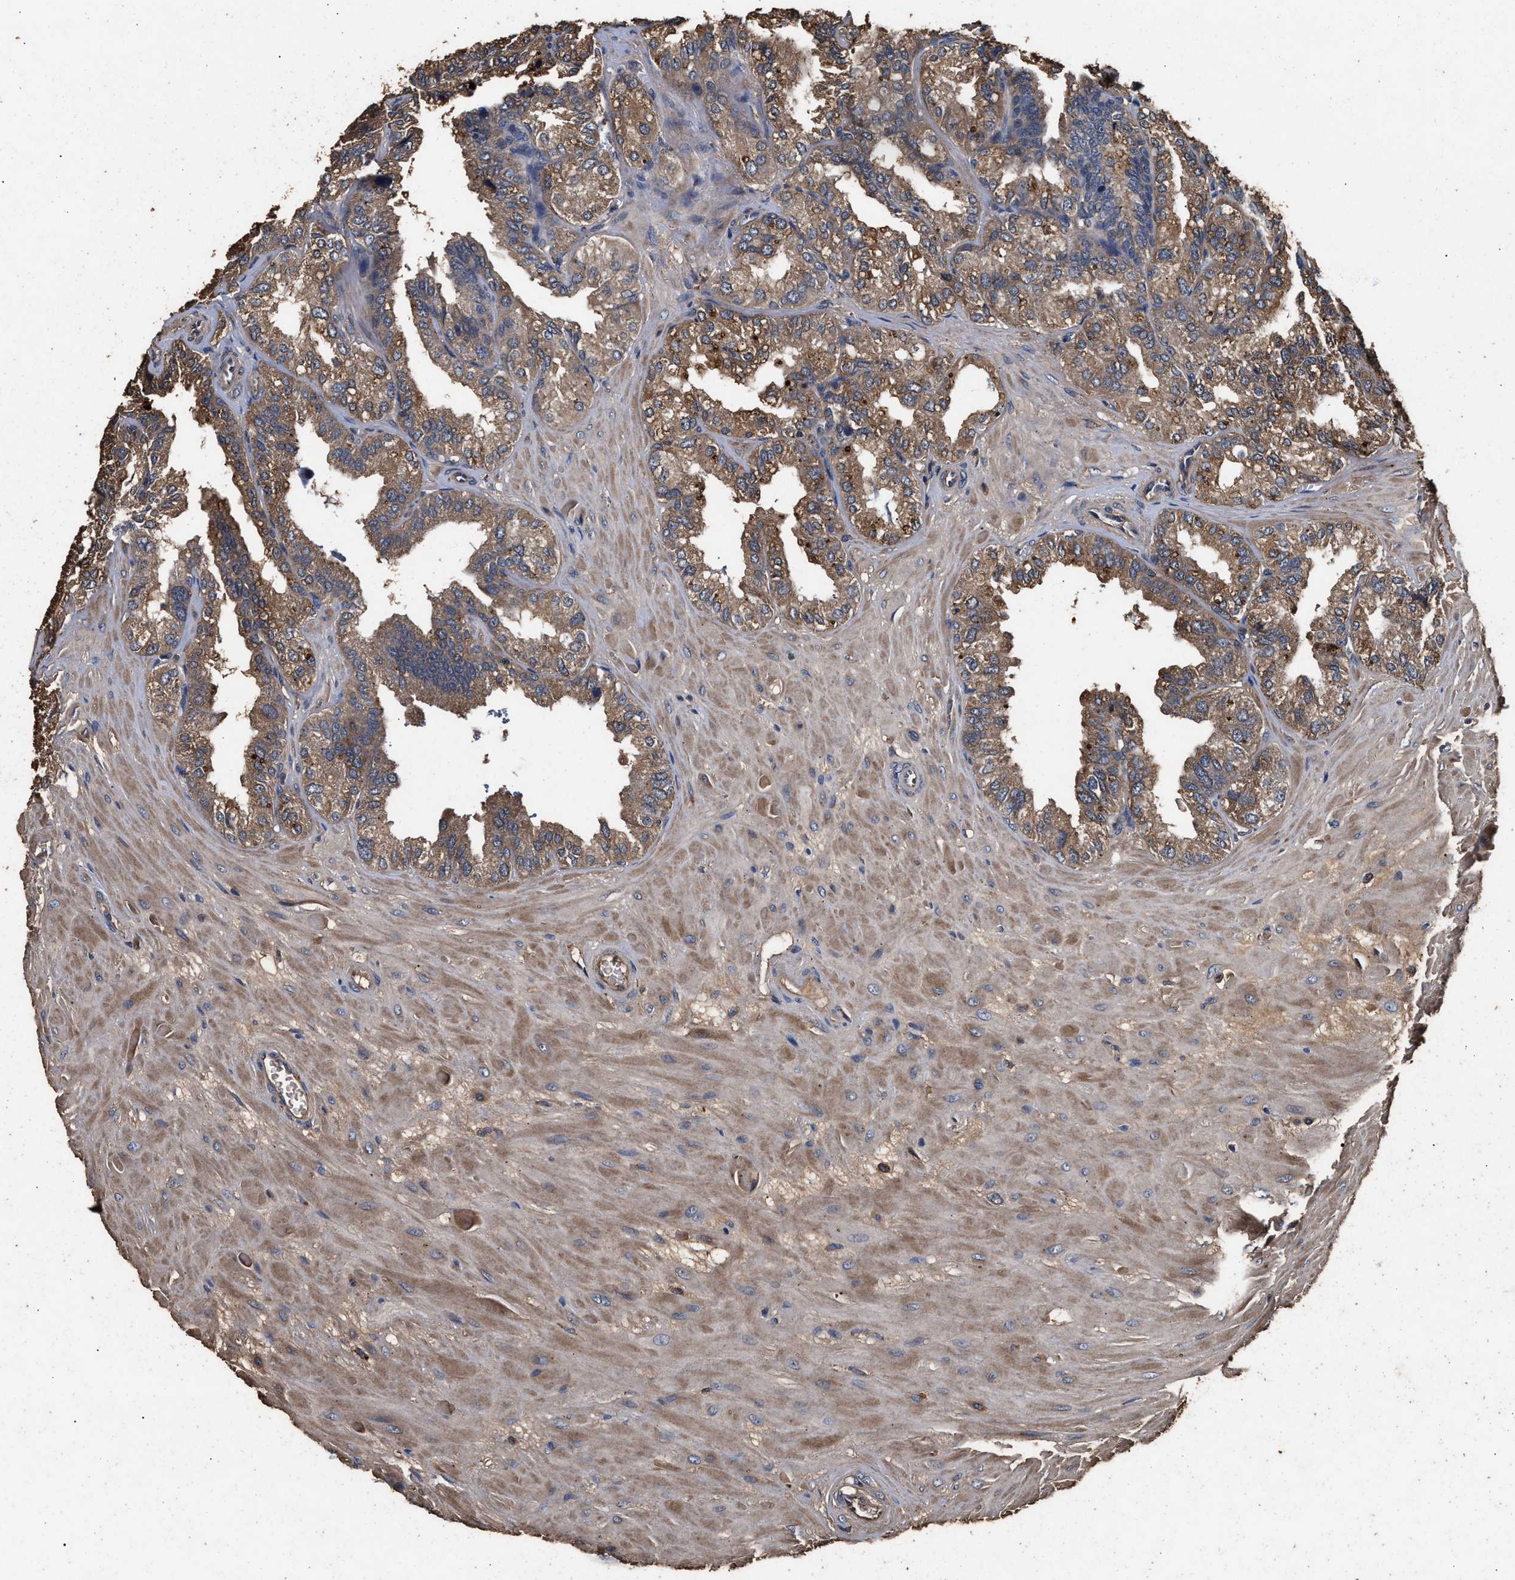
{"staining": {"intensity": "strong", "quantity": ">75%", "location": "cytoplasmic/membranous"}, "tissue": "seminal vesicle", "cell_type": "Glandular cells", "image_type": "normal", "snomed": [{"axis": "morphology", "description": "Normal tissue, NOS"}, {"axis": "topography", "description": "Prostate"}, {"axis": "topography", "description": "Seminal veicle"}], "caption": "Immunohistochemistry photomicrograph of benign human seminal vesicle stained for a protein (brown), which shows high levels of strong cytoplasmic/membranous expression in about >75% of glandular cells.", "gene": "ENSG00000286112", "patient": {"sex": "male", "age": 51}}